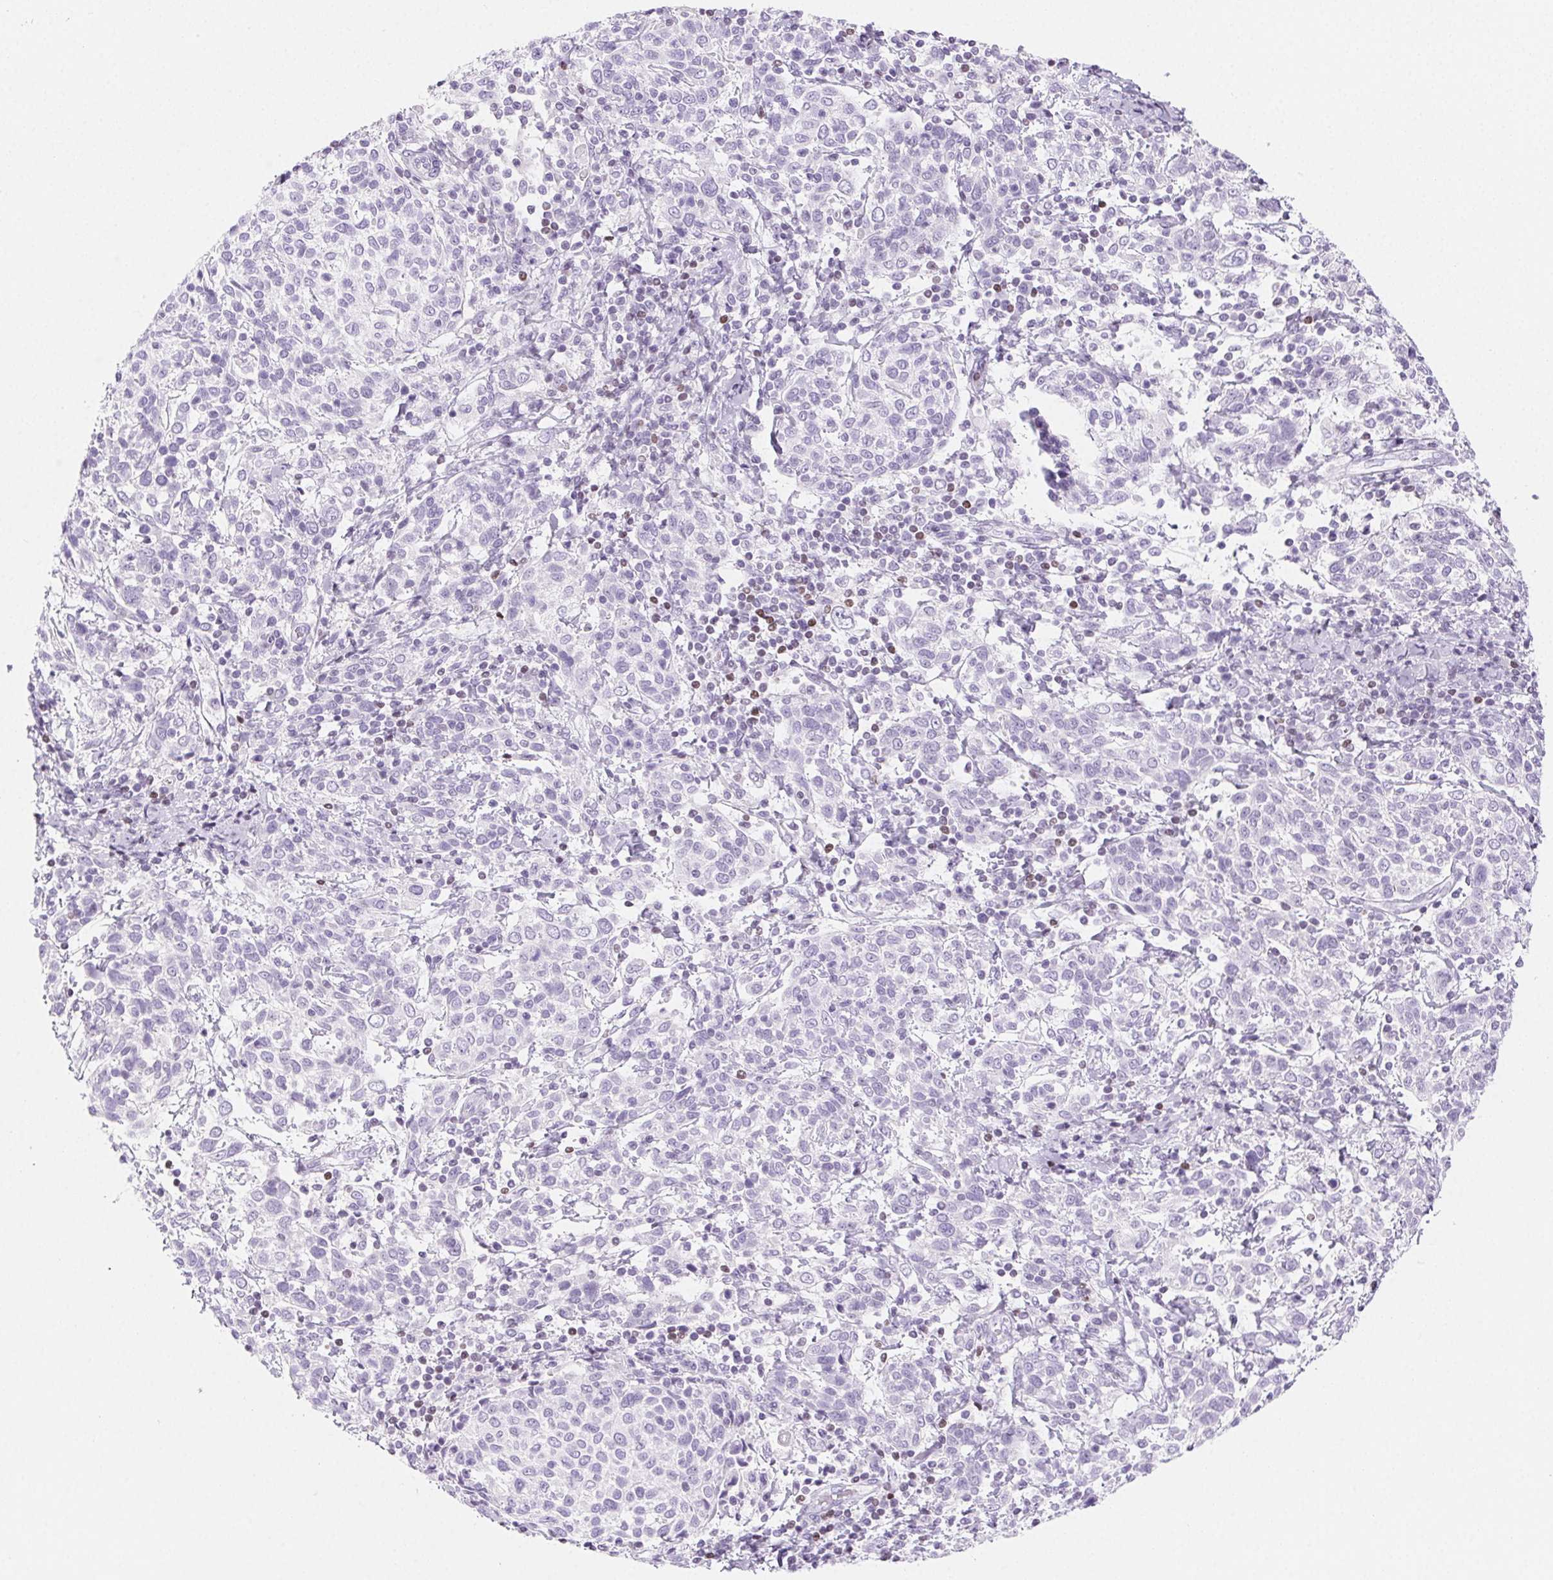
{"staining": {"intensity": "negative", "quantity": "none", "location": "none"}, "tissue": "cervical cancer", "cell_type": "Tumor cells", "image_type": "cancer", "snomed": [{"axis": "morphology", "description": "Squamous cell carcinoma, NOS"}, {"axis": "topography", "description": "Cervix"}], "caption": "A high-resolution image shows immunohistochemistry staining of cervical squamous cell carcinoma, which shows no significant staining in tumor cells. The staining is performed using DAB brown chromogen with nuclei counter-stained in using hematoxylin.", "gene": "BEND2", "patient": {"sex": "female", "age": 61}}